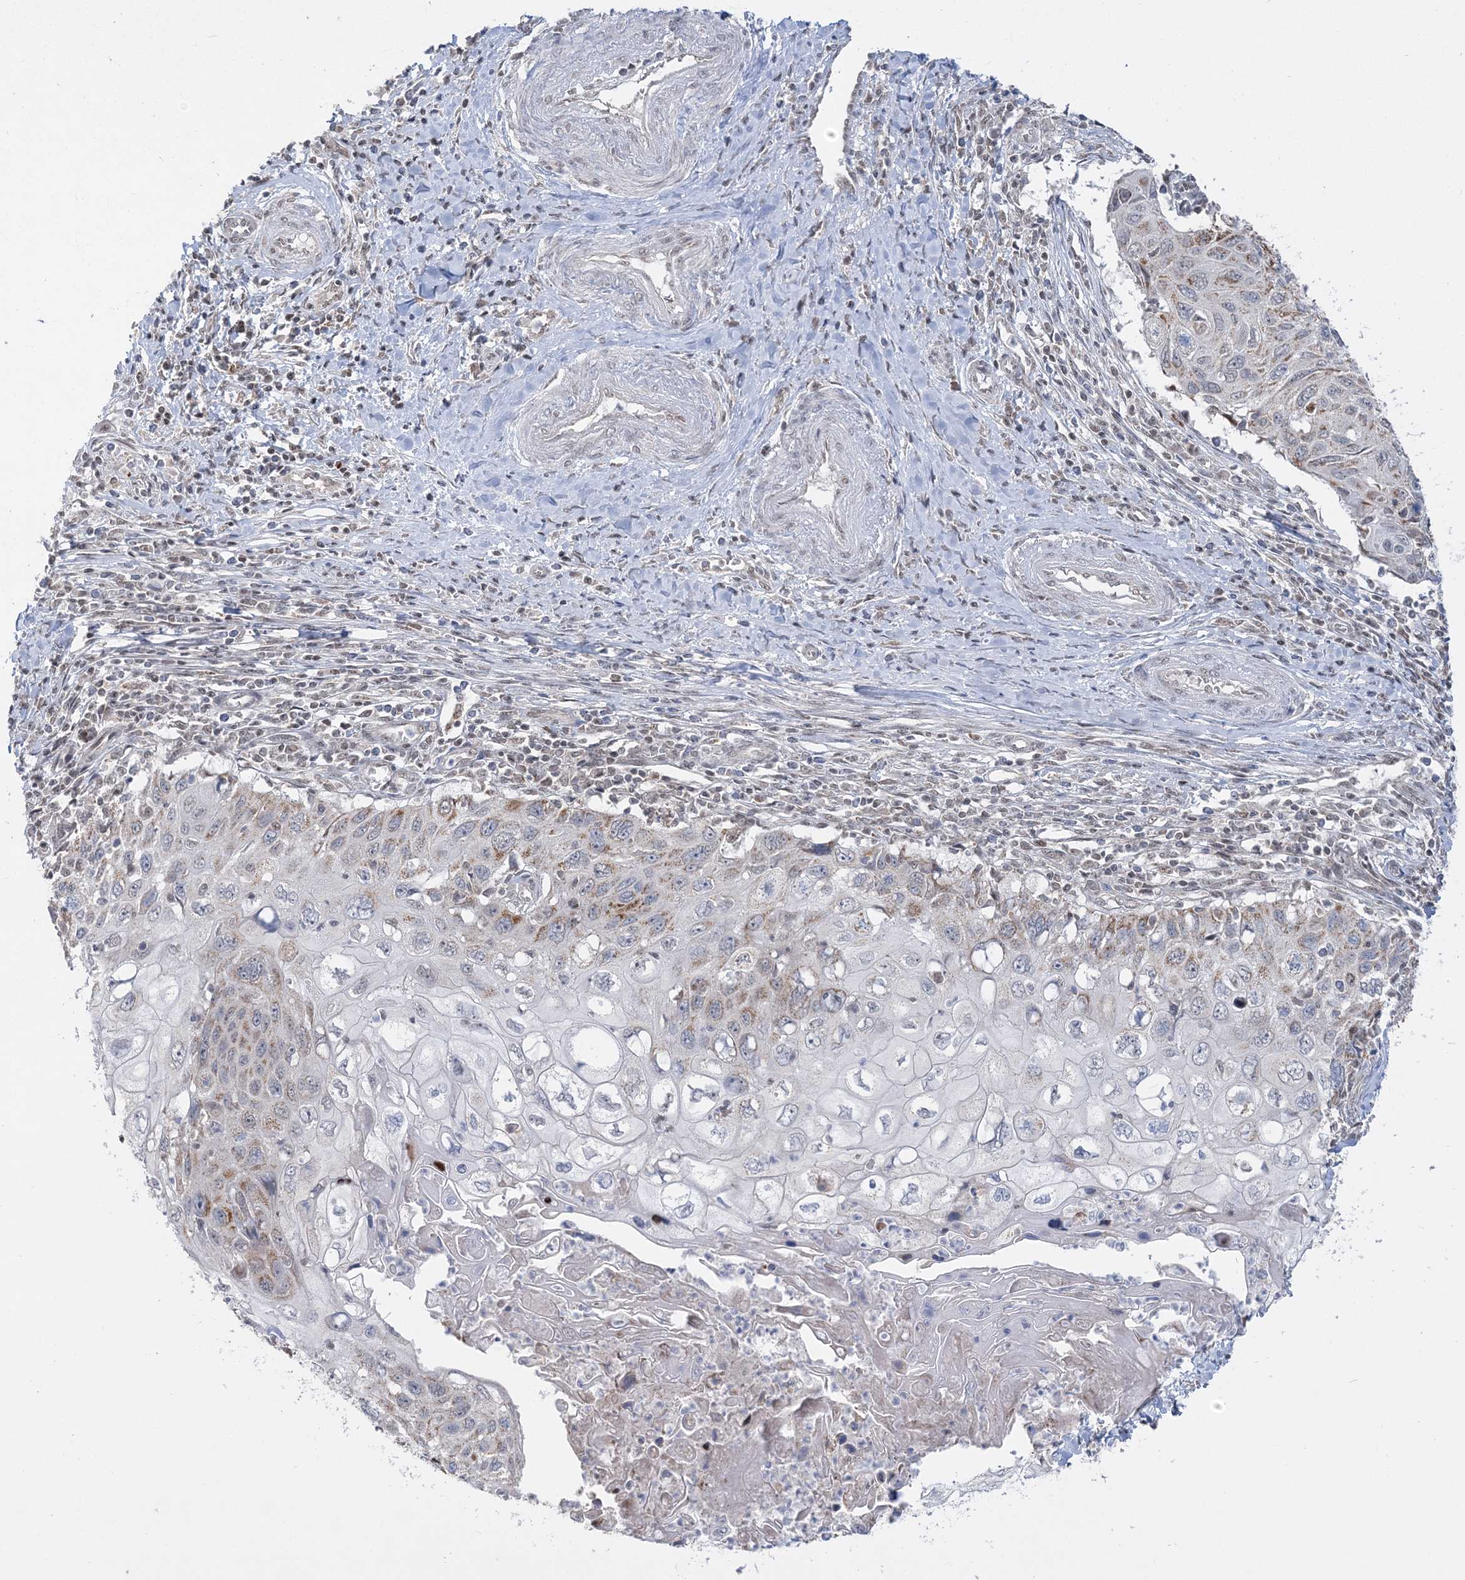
{"staining": {"intensity": "moderate", "quantity": "<25%", "location": "cytoplasmic/membranous"}, "tissue": "cervical cancer", "cell_type": "Tumor cells", "image_type": "cancer", "snomed": [{"axis": "morphology", "description": "Squamous cell carcinoma, NOS"}, {"axis": "topography", "description": "Cervix"}], "caption": "Squamous cell carcinoma (cervical) stained for a protein exhibits moderate cytoplasmic/membranous positivity in tumor cells.", "gene": "GRSF1", "patient": {"sex": "female", "age": 70}}